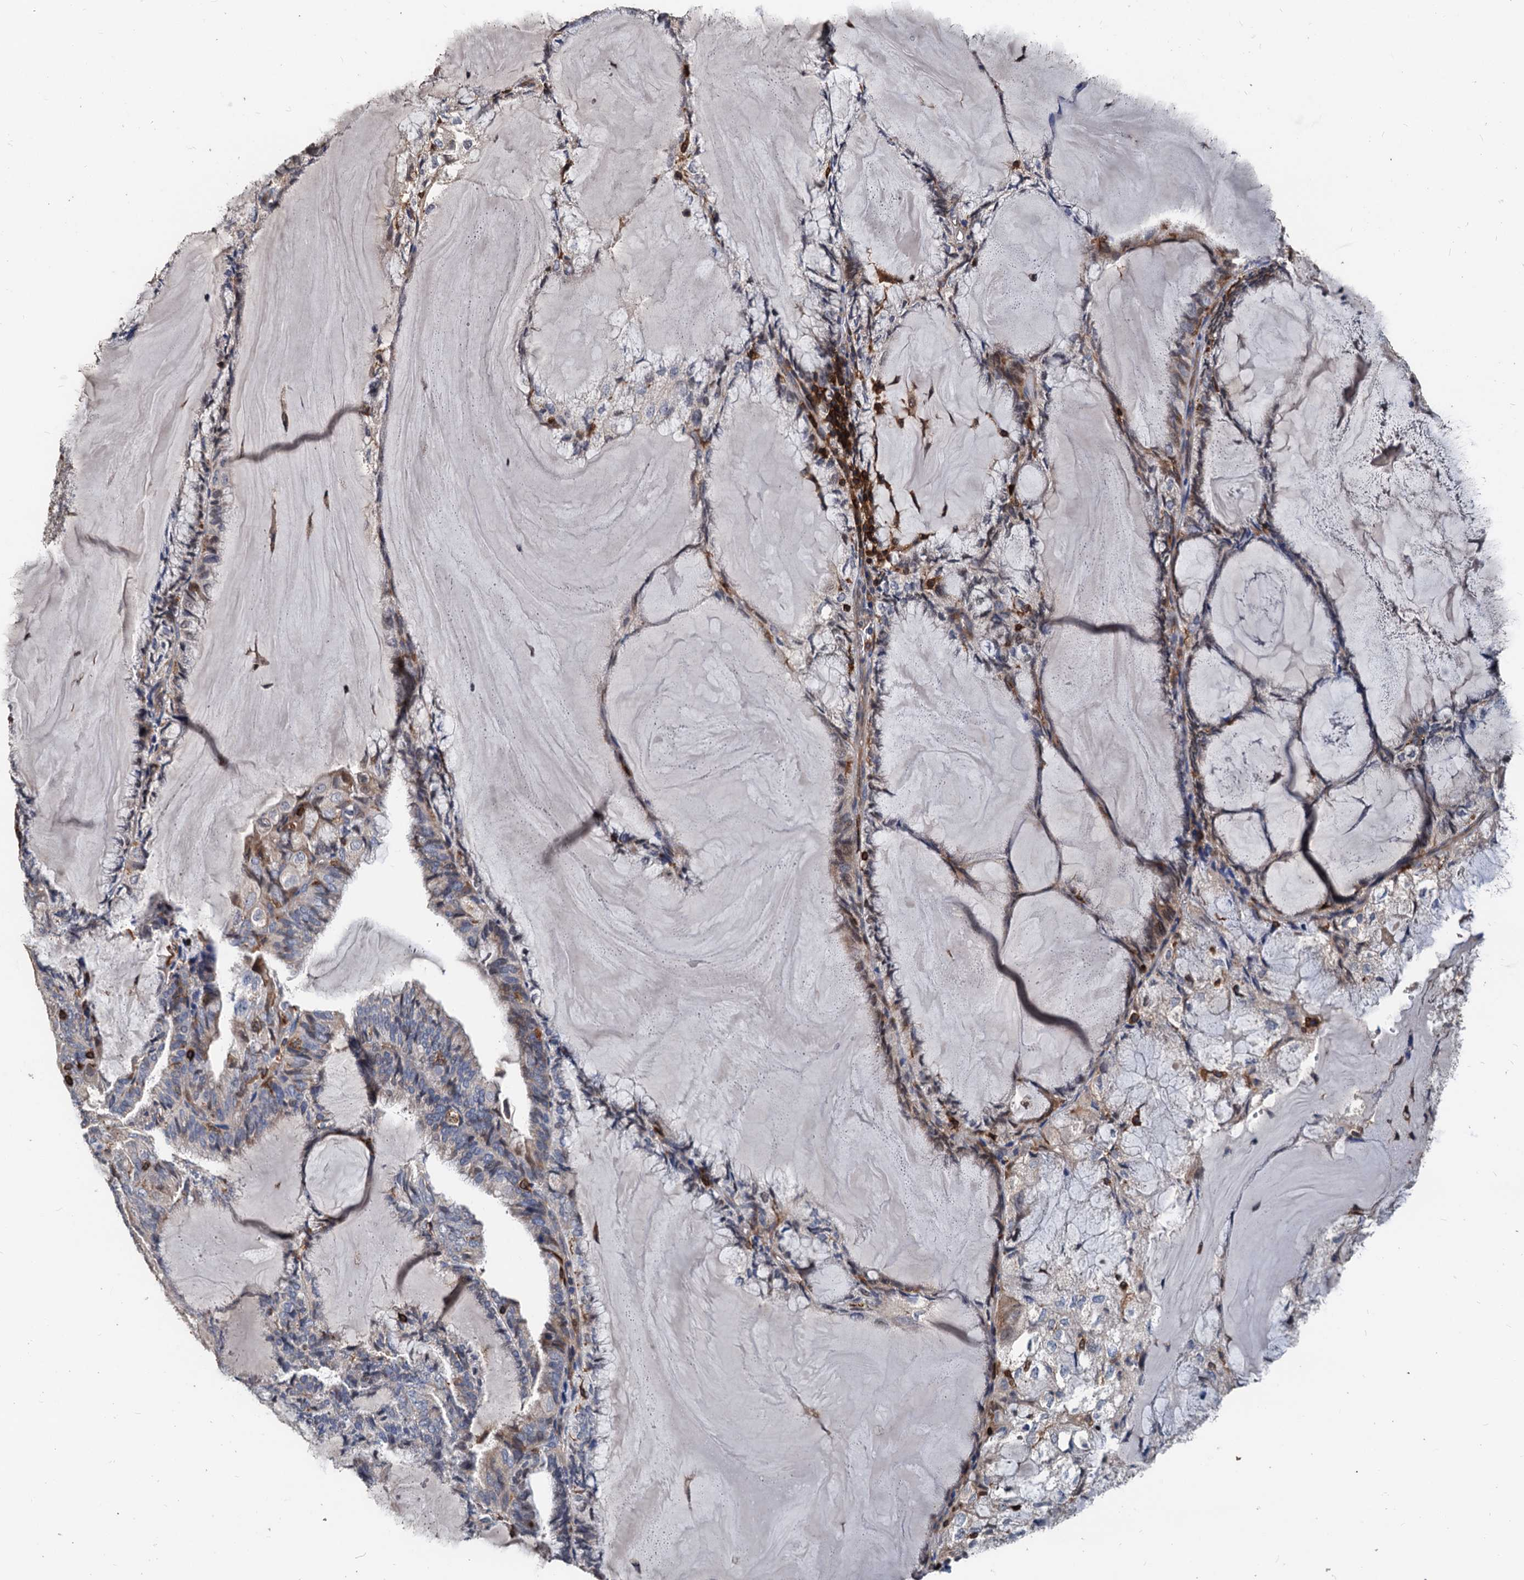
{"staining": {"intensity": "weak", "quantity": "<25%", "location": "cytoplasmic/membranous"}, "tissue": "endometrial cancer", "cell_type": "Tumor cells", "image_type": "cancer", "snomed": [{"axis": "morphology", "description": "Adenocarcinoma, NOS"}, {"axis": "topography", "description": "Endometrium"}], "caption": "Tumor cells show no significant protein expression in endometrial cancer.", "gene": "LCP2", "patient": {"sex": "female", "age": 81}}